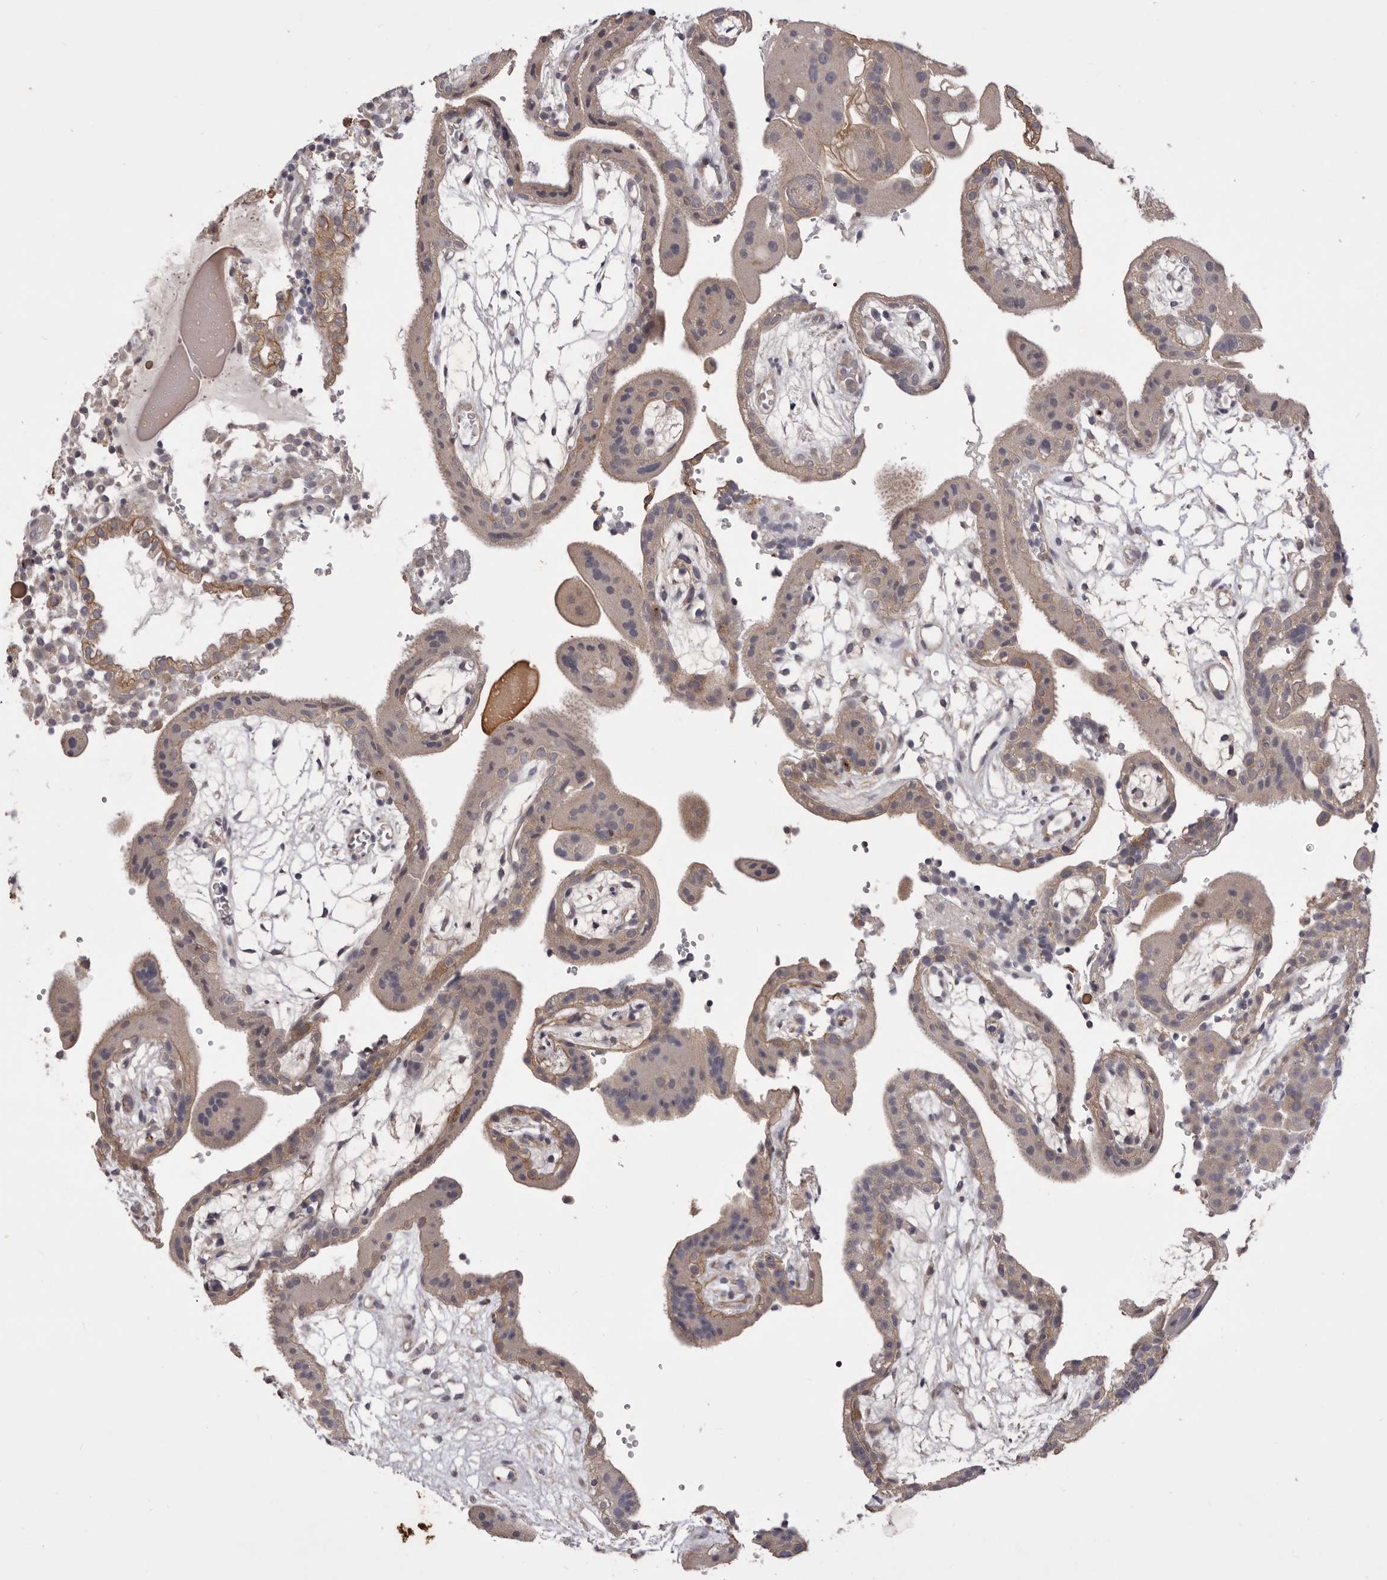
{"staining": {"intensity": "weak", "quantity": ">75%", "location": "cytoplasmic/membranous"}, "tissue": "placenta", "cell_type": "Trophoblastic cells", "image_type": "normal", "snomed": [{"axis": "morphology", "description": "Normal tissue, NOS"}, {"axis": "topography", "description": "Placenta"}], "caption": "Immunohistochemistry (IHC) histopathology image of normal placenta stained for a protein (brown), which displays low levels of weak cytoplasmic/membranous staining in approximately >75% of trophoblastic cells.", "gene": "PNRC1", "patient": {"sex": "female", "age": 18}}